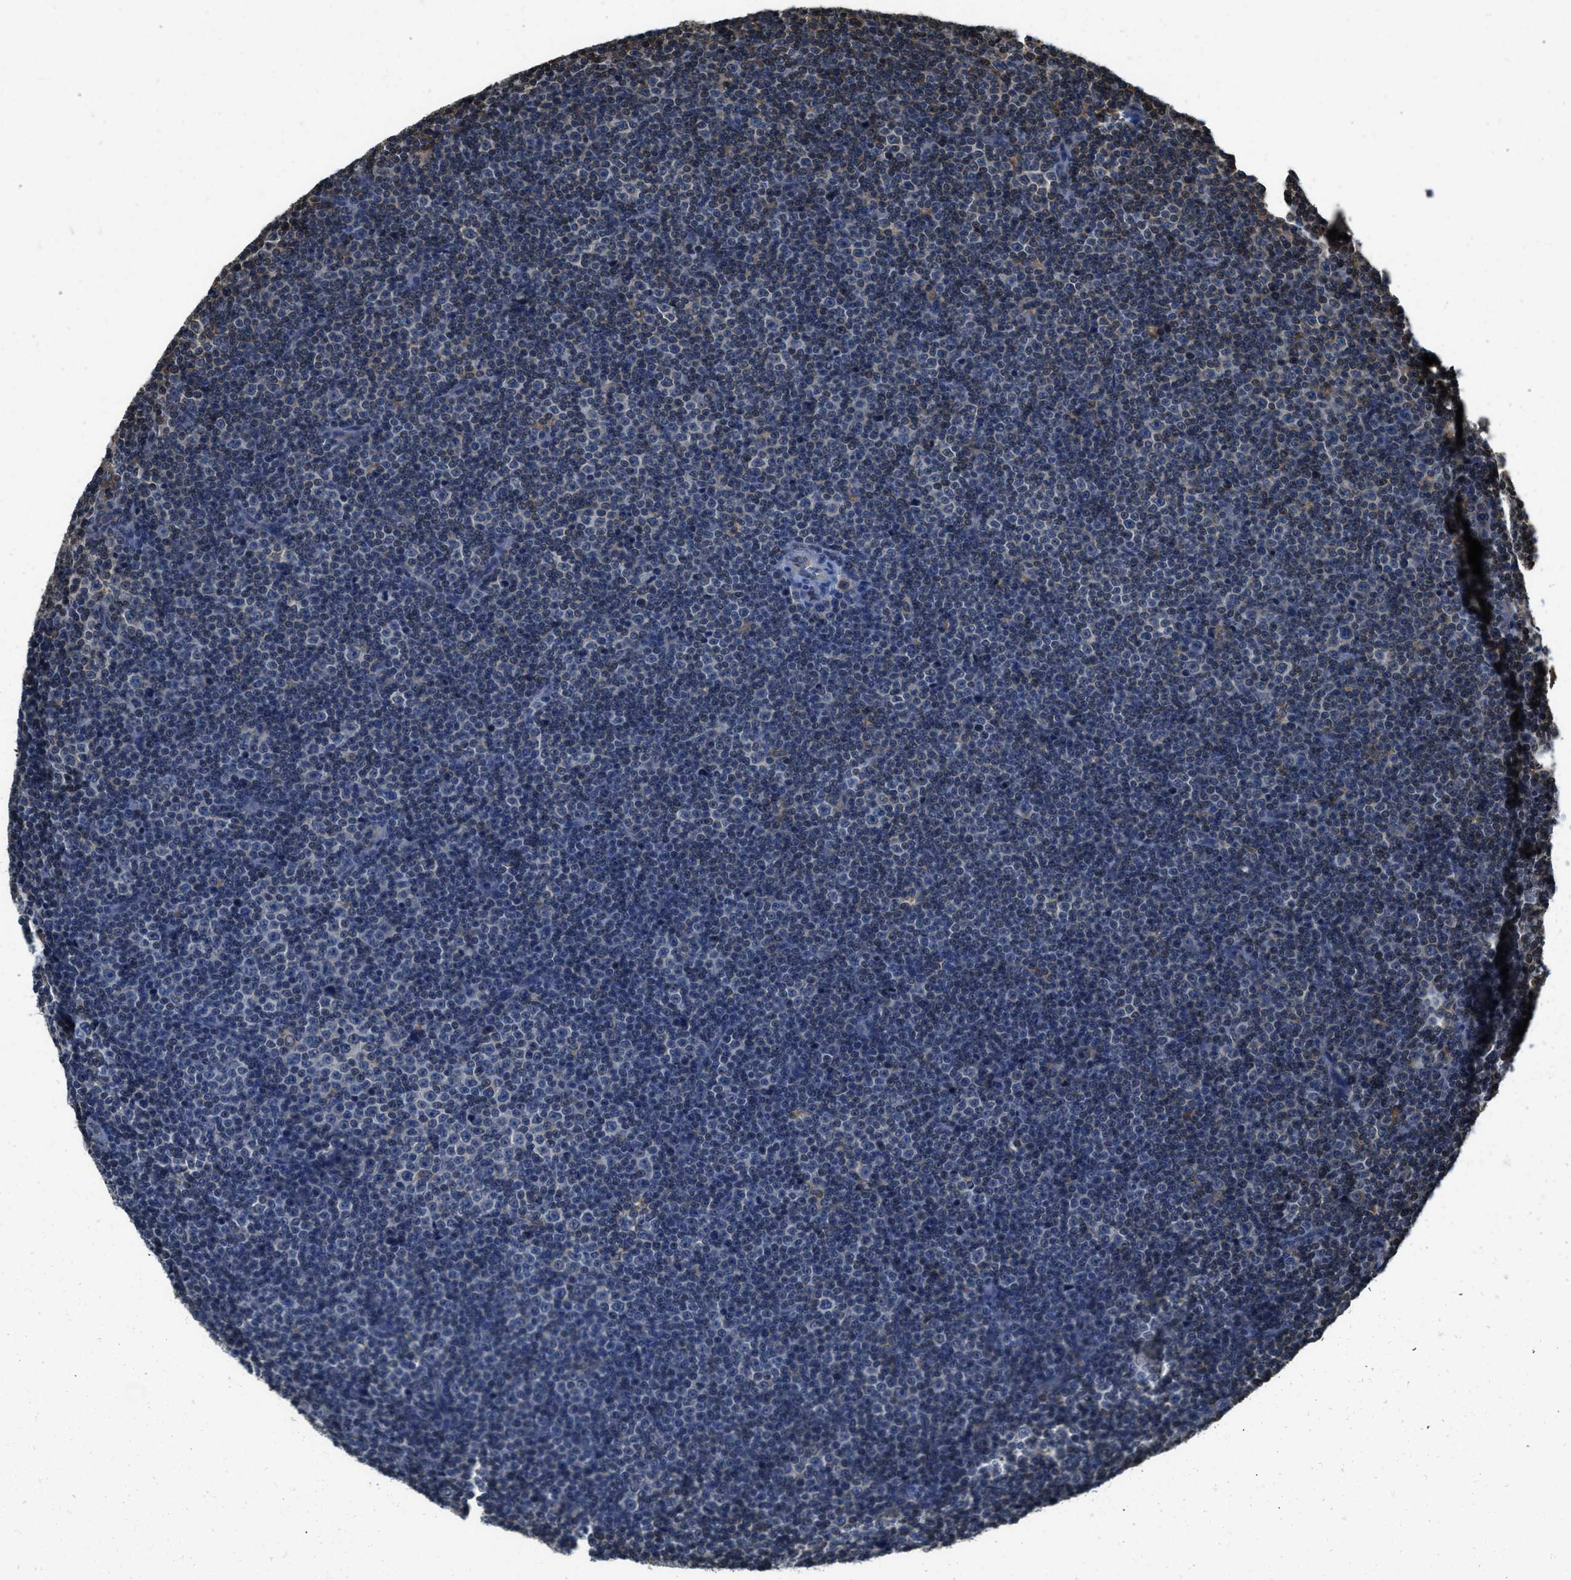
{"staining": {"intensity": "negative", "quantity": "none", "location": "none"}, "tissue": "lymphoma", "cell_type": "Tumor cells", "image_type": "cancer", "snomed": [{"axis": "morphology", "description": "Malignant lymphoma, non-Hodgkin's type, Low grade"}, {"axis": "topography", "description": "Lymph node"}], "caption": "IHC histopathology image of neoplastic tissue: human low-grade malignant lymphoma, non-Hodgkin's type stained with DAB (3,3'-diaminobenzidine) exhibits no significant protein positivity in tumor cells. (IHC, brightfield microscopy, high magnification).", "gene": "BCAP31", "patient": {"sex": "female", "age": 67}}